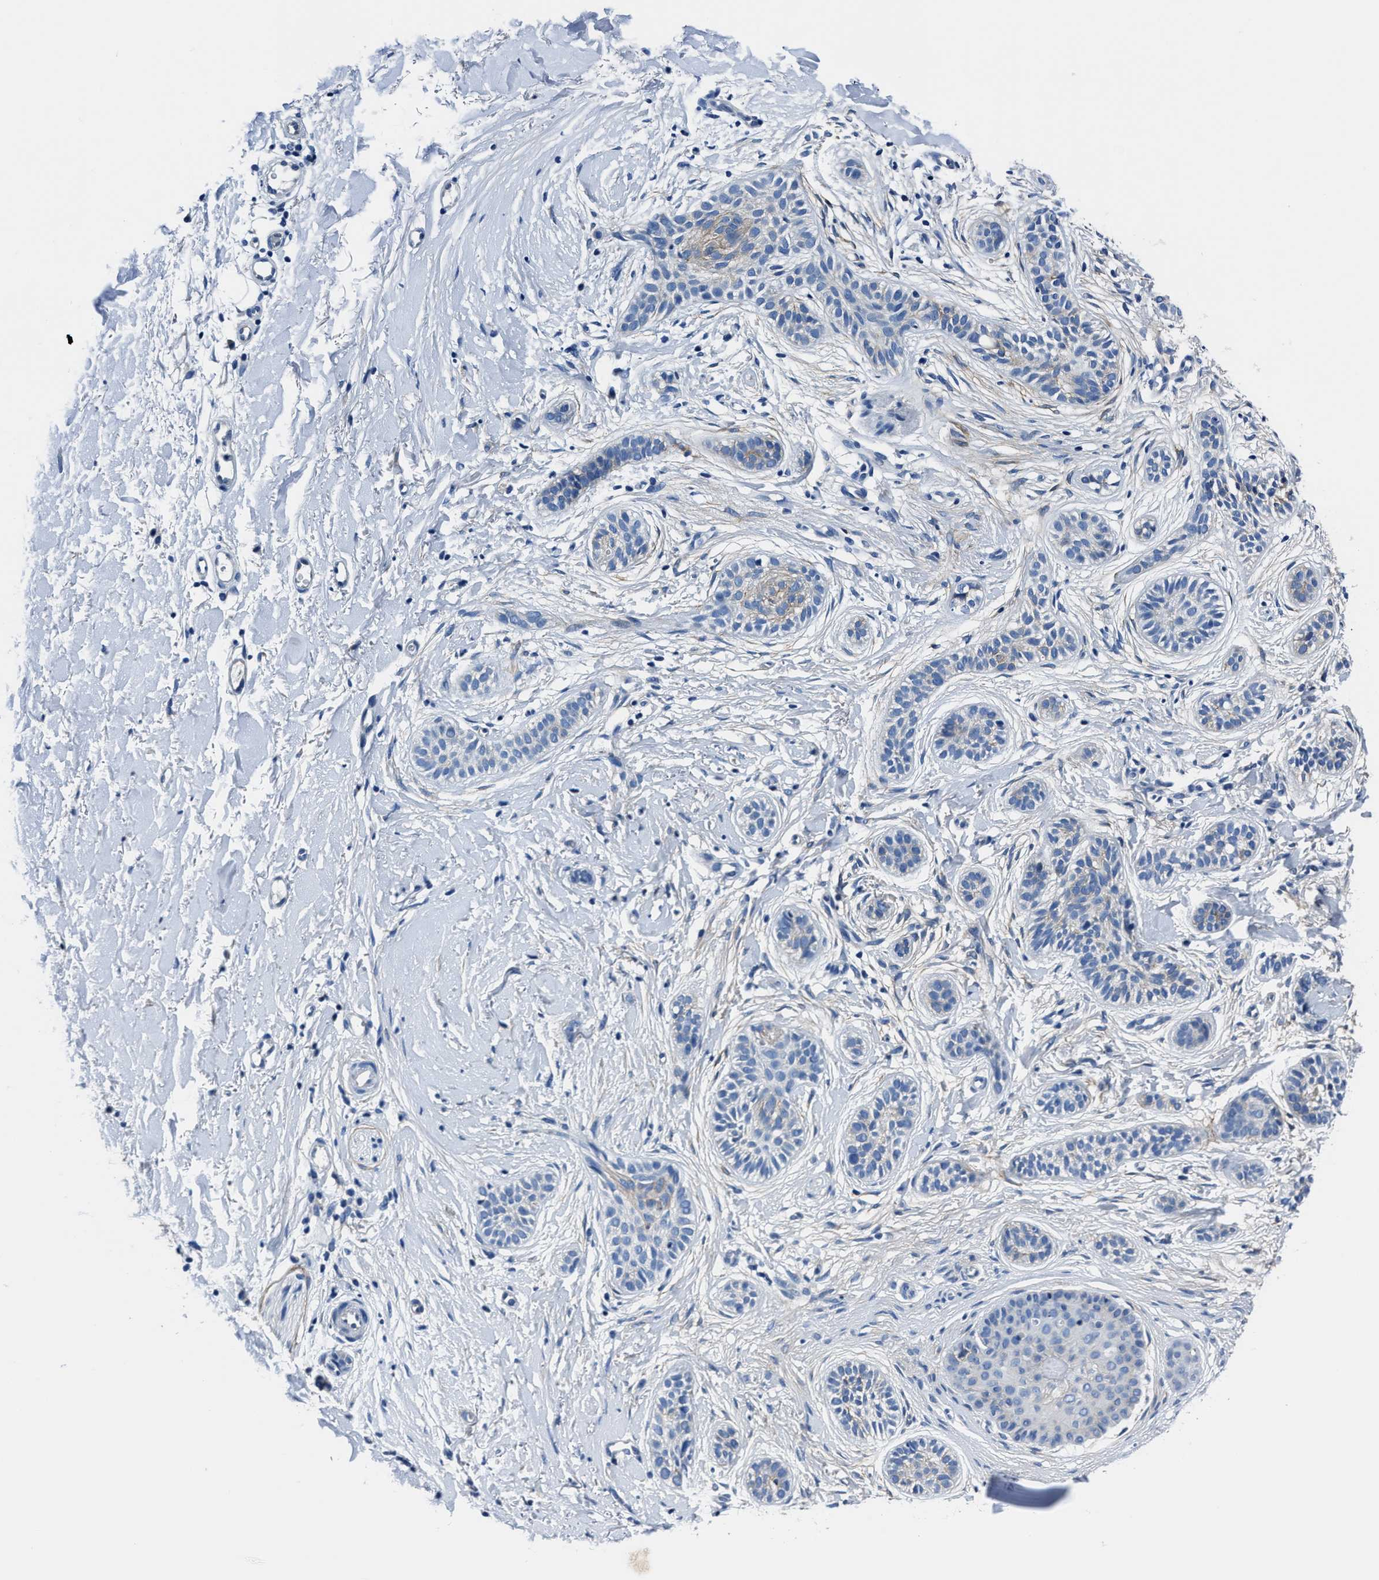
{"staining": {"intensity": "negative", "quantity": "none", "location": "none"}, "tissue": "skin cancer", "cell_type": "Tumor cells", "image_type": "cancer", "snomed": [{"axis": "morphology", "description": "Normal tissue, NOS"}, {"axis": "morphology", "description": "Basal cell carcinoma"}, {"axis": "topography", "description": "Skin"}], "caption": "High power microscopy histopathology image of an IHC micrograph of basal cell carcinoma (skin), revealing no significant staining in tumor cells. Brightfield microscopy of IHC stained with DAB (3,3'-diaminobenzidine) (brown) and hematoxylin (blue), captured at high magnification.", "gene": "LMO7", "patient": {"sex": "male", "age": 63}}